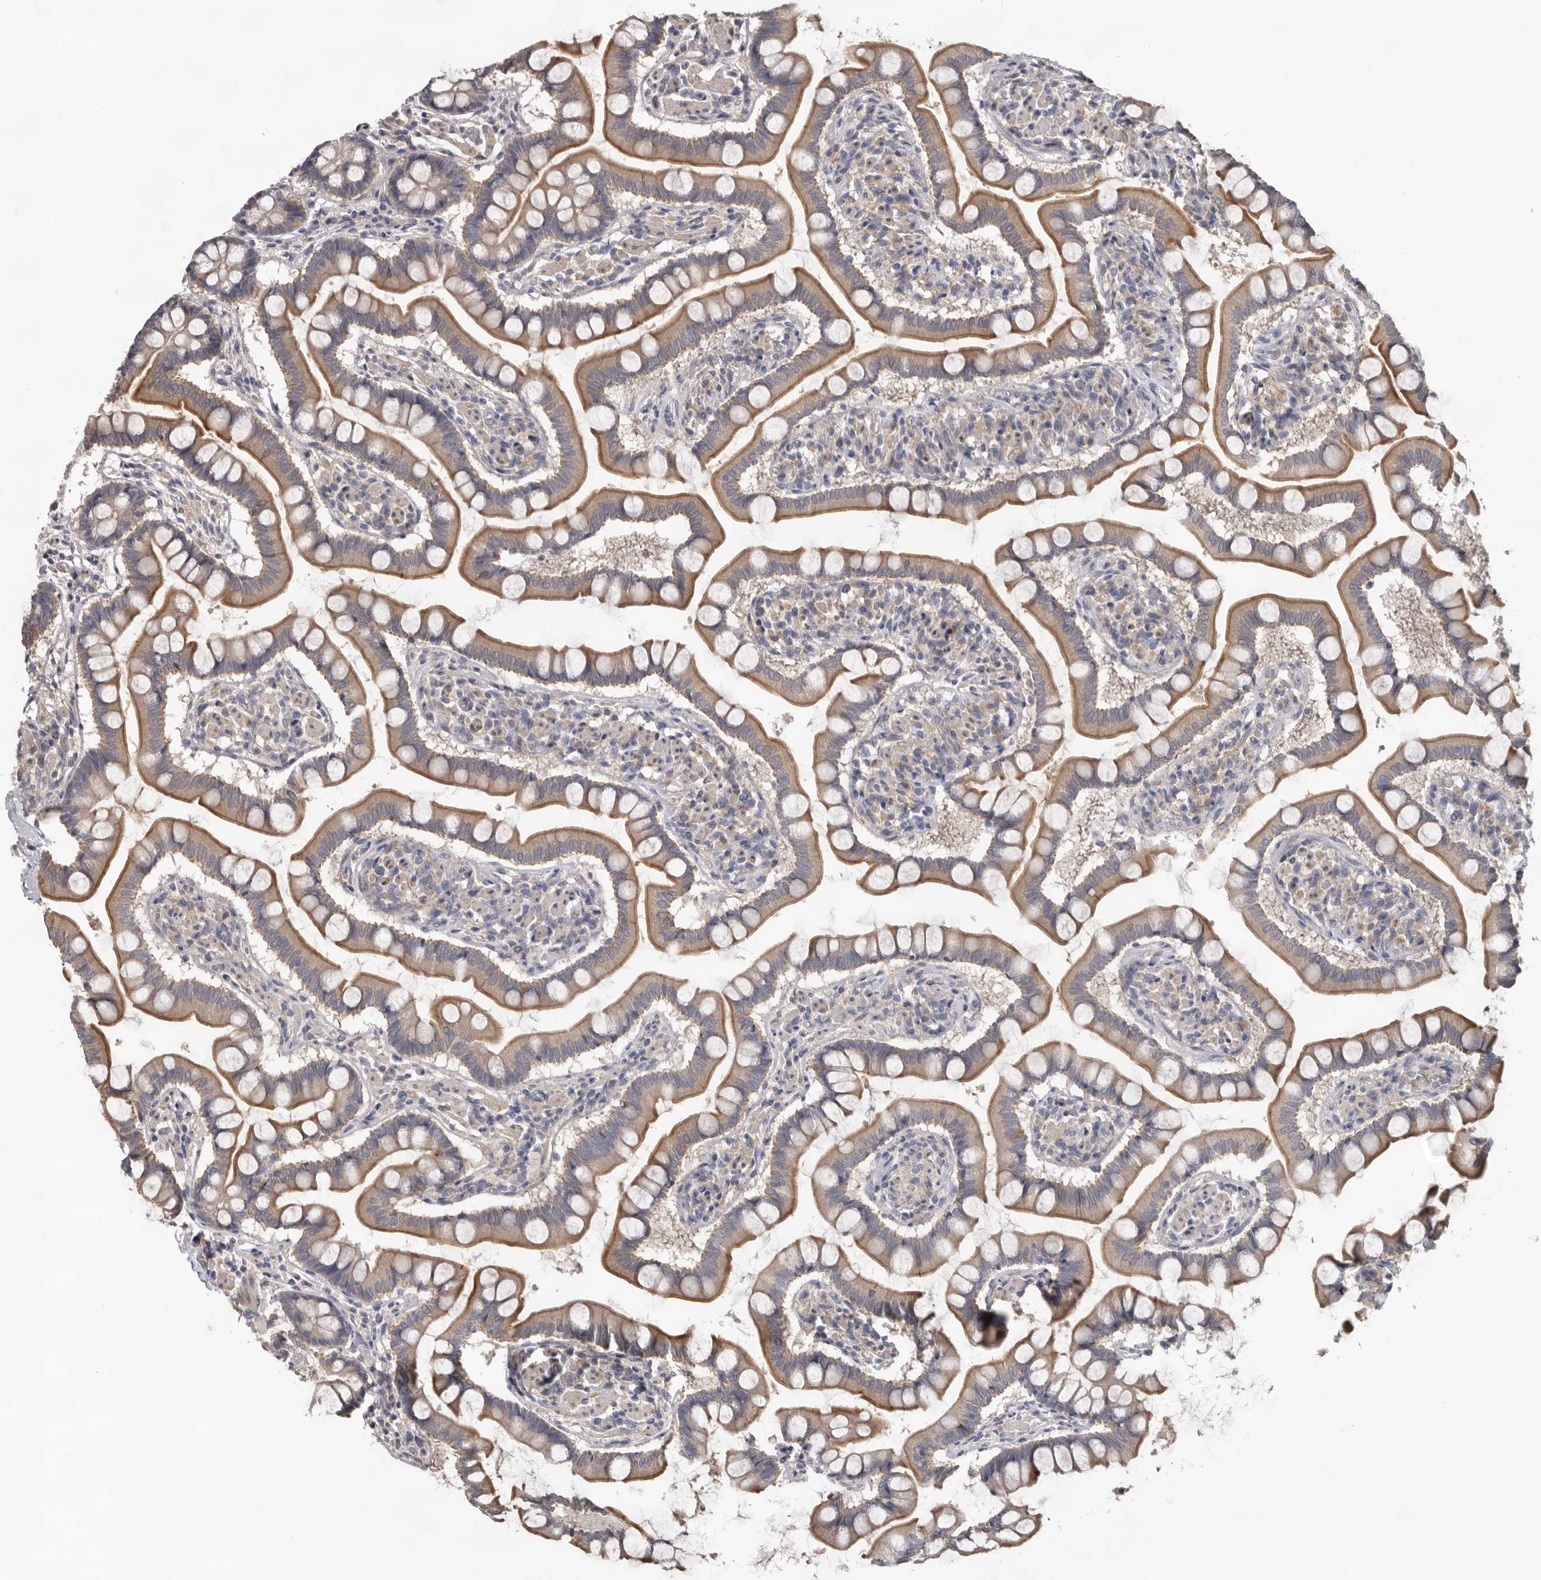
{"staining": {"intensity": "moderate", "quantity": ">75%", "location": "cytoplasmic/membranous"}, "tissue": "small intestine", "cell_type": "Glandular cells", "image_type": "normal", "snomed": [{"axis": "morphology", "description": "Normal tissue, NOS"}, {"axis": "topography", "description": "Small intestine"}], "caption": "Immunohistochemistry (IHC) image of normal small intestine: small intestine stained using immunohistochemistry displays medium levels of moderate protein expression localized specifically in the cytoplasmic/membranous of glandular cells, appearing as a cytoplasmic/membranous brown color.", "gene": "HINT3", "patient": {"sex": "male", "age": 41}}